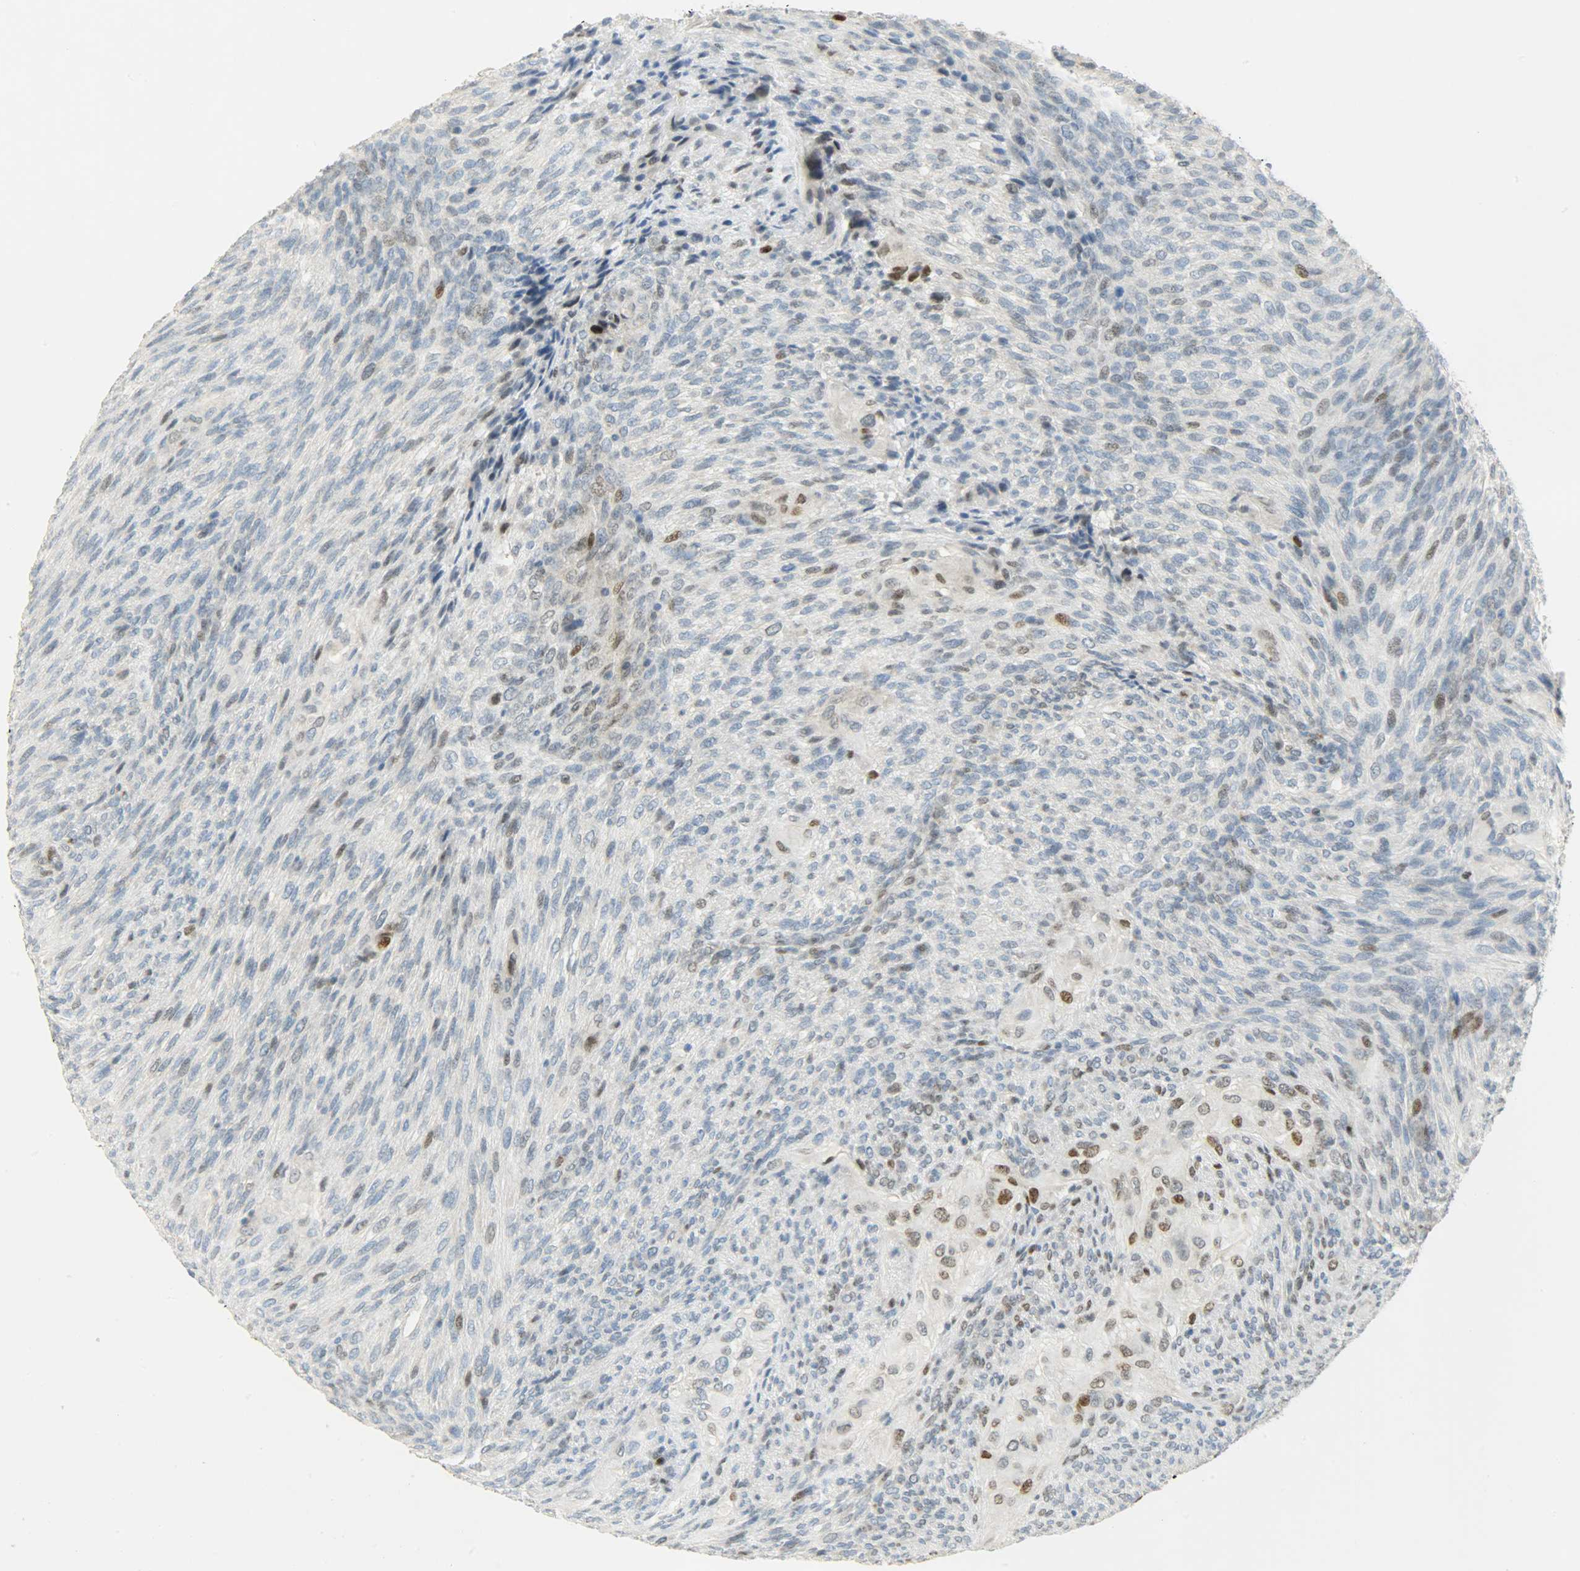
{"staining": {"intensity": "weak", "quantity": "<25%", "location": "nuclear"}, "tissue": "glioma", "cell_type": "Tumor cells", "image_type": "cancer", "snomed": [{"axis": "morphology", "description": "Glioma, malignant, High grade"}, {"axis": "topography", "description": "Cerebral cortex"}], "caption": "Tumor cells show no significant expression in glioma.", "gene": "JUNB", "patient": {"sex": "female", "age": 55}}